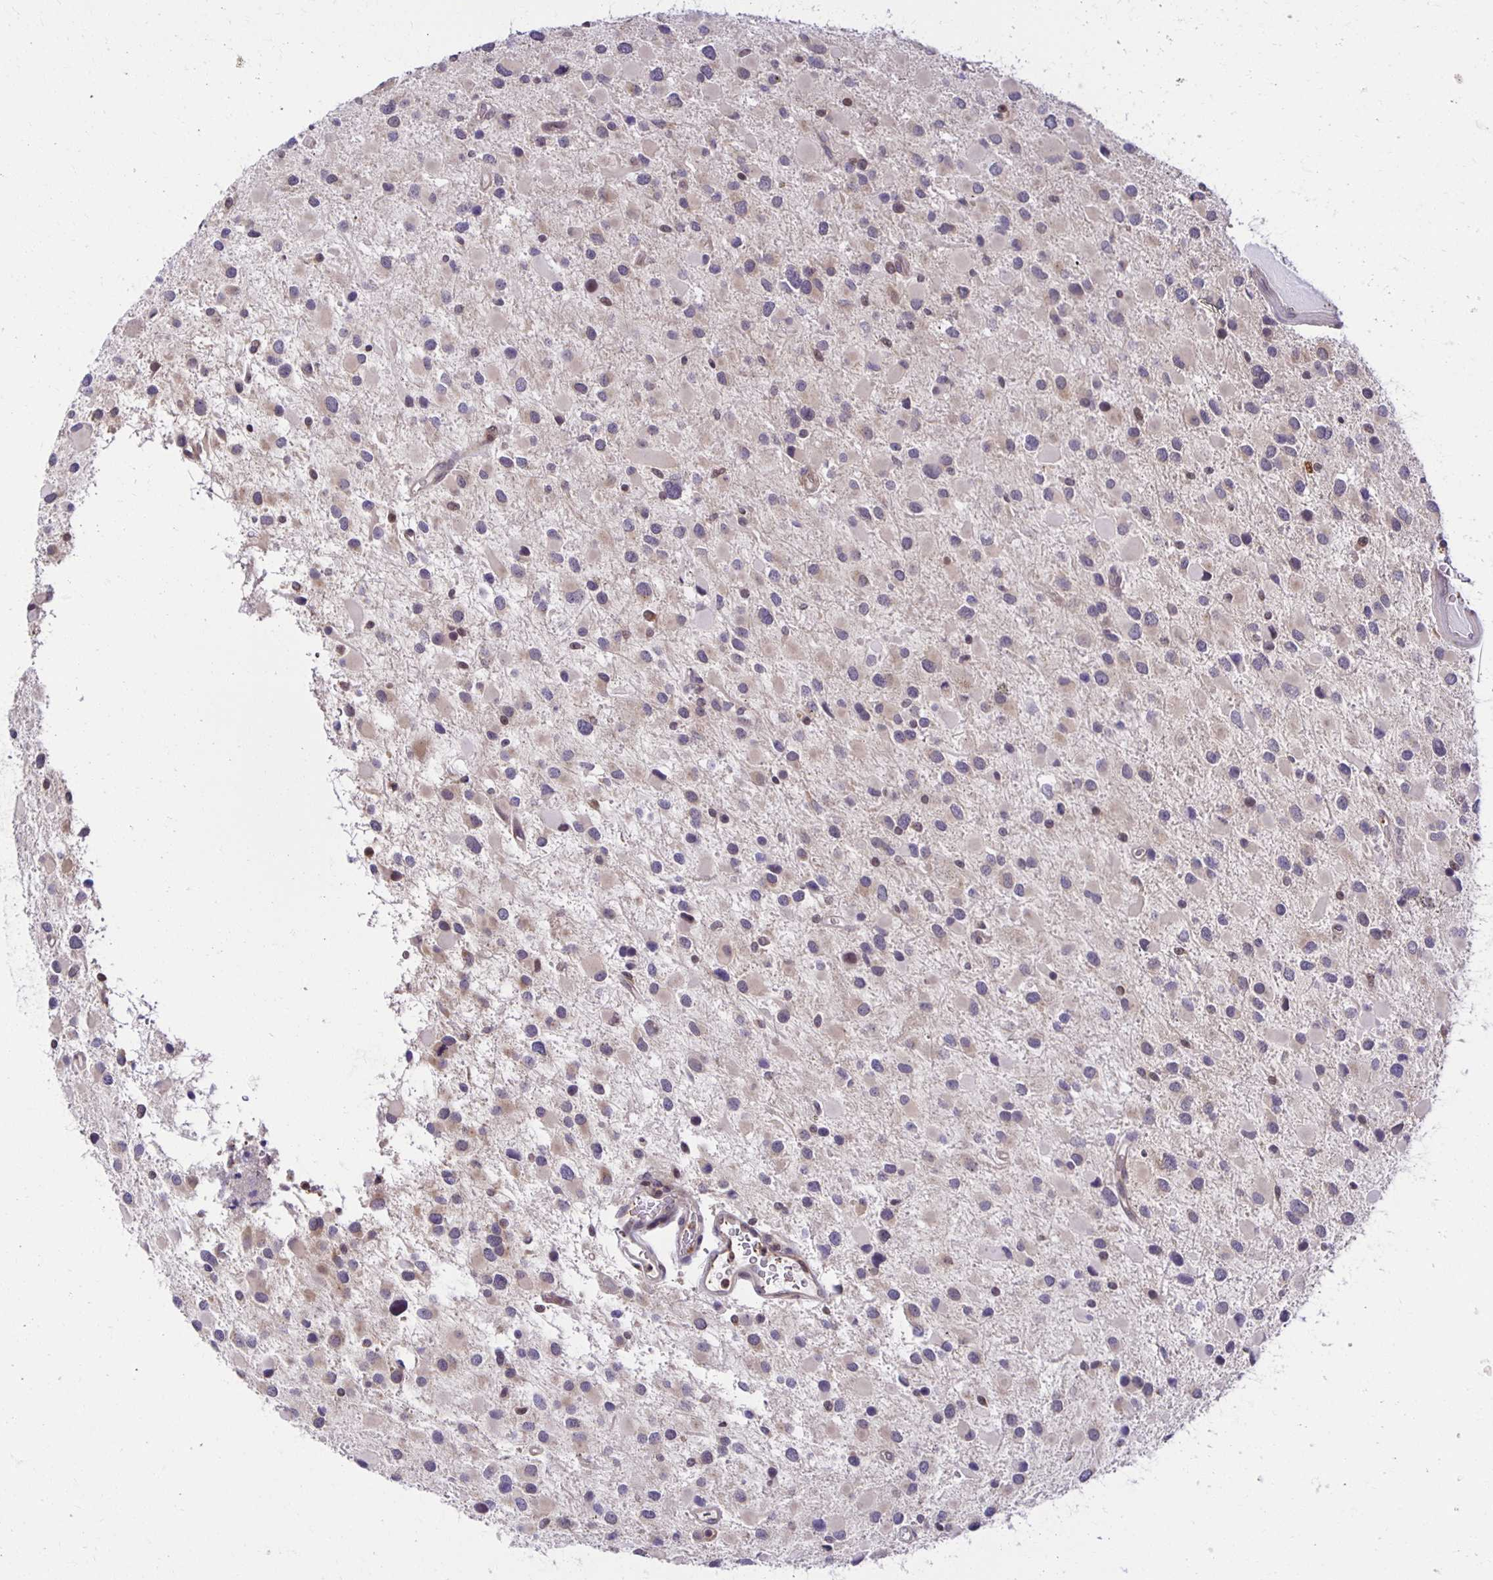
{"staining": {"intensity": "weak", "quantity": "<25%", "location": "cytoplasmic/membranous"}, "tissue": "glioma", "cell_type": "Tumor cells", "image_type": "cancer", "snomed": [{"axis": "morphology", "description": "Glioma, malignant, Low grade"}, {"axis": "topography", "description": "Brain"}], "caption": "An IHC image of malignant glioma (low-grade) is shown. There is no staining in tumor cells of malignant glioma (low-grade).", "gene": "MIEN1", "patient": {"sex": "female", "age": 32}}